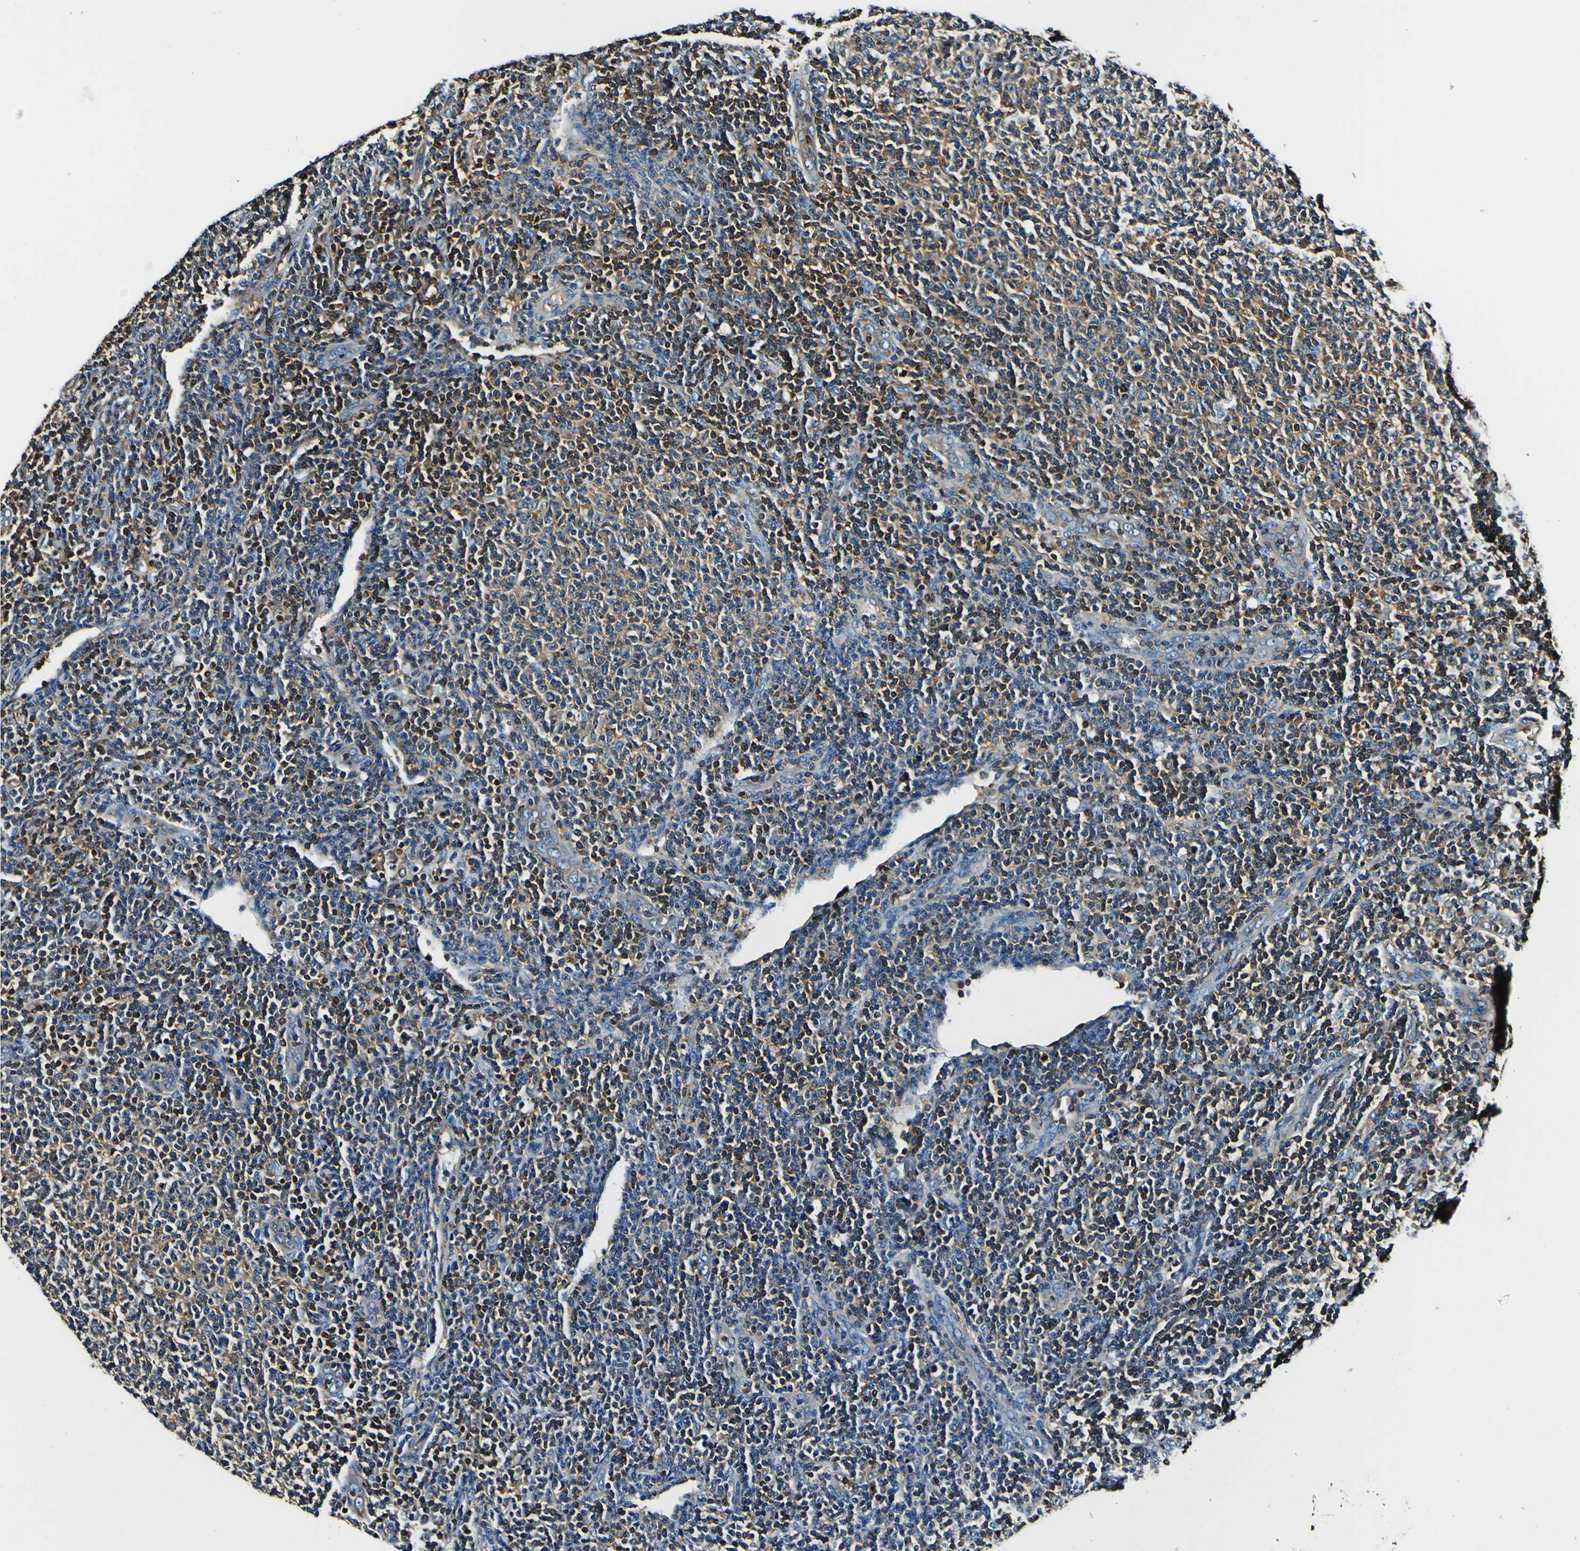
{"staining": {"intensity": "moderate", "quantity": ">75%", "location": "cytoplasmic/membranous"}, "tissue": "lymphoma", "cell_type": "Tumor cells", "image_type": "cancer", "snomed": [{"axis": "morphology", "description": "Malignant lymphoma, non-Hodgkin's type, Low grade"}, {"axis": "topography", "description": "Lymph node"}], "caption": "Lymphoma tissue demonstrates moderate cytoplasmic/membranous staining in about >75% of tumor cells, visualized by immunohistochemistry. Using DAB (3,3'-diaminobenzidine) (brown) and hematoxylin (blue) stains, captured at high magnification using brightfield microscopy.", "gene": "RHOT2", "patient": {"sex": "male", "age": 66}}